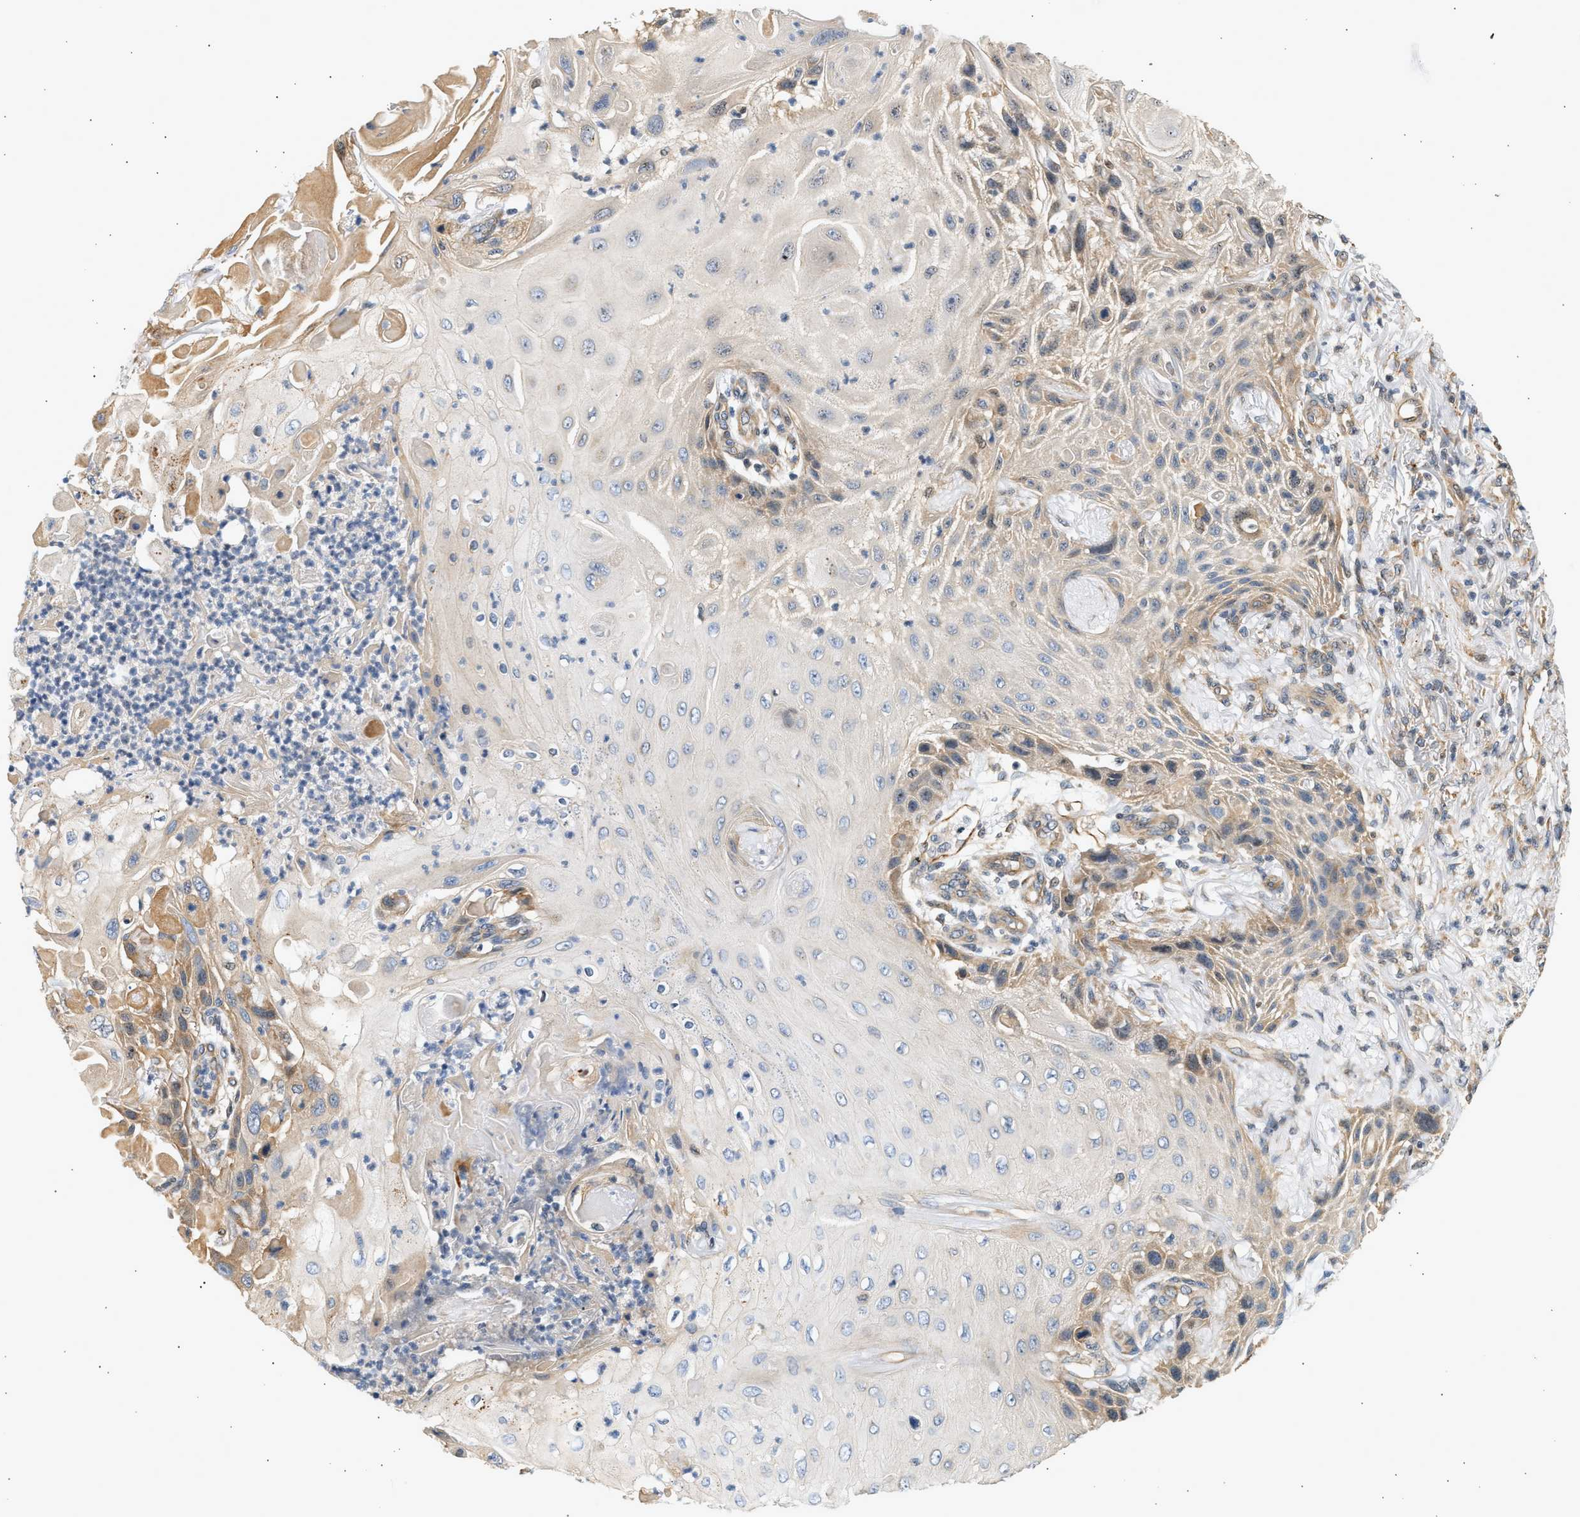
{"staining": {"intensity": "weak", "quantity": "<25%", "location": "cytoplasmic/membranous"}, "tissue": "skin cancer", "cell_type": "Tumor cells", "image_type": "cancer", "snomed": [{"axis": "morphology", "description": "Squamous cell carcinoma, NOS"}, {"axis": "topography", "description": "Skin"}], "caption": "DAB (3,3'-diaminobenzidine) immunohistochemical staining of human skin cancer (squamous cell carcinoma) exhibits no significant expression in tumor cells. (DAB IHC with hematoxylin counter stain).", "gene": "WDR31", "patient": {"sex": "female", "age": 77}}